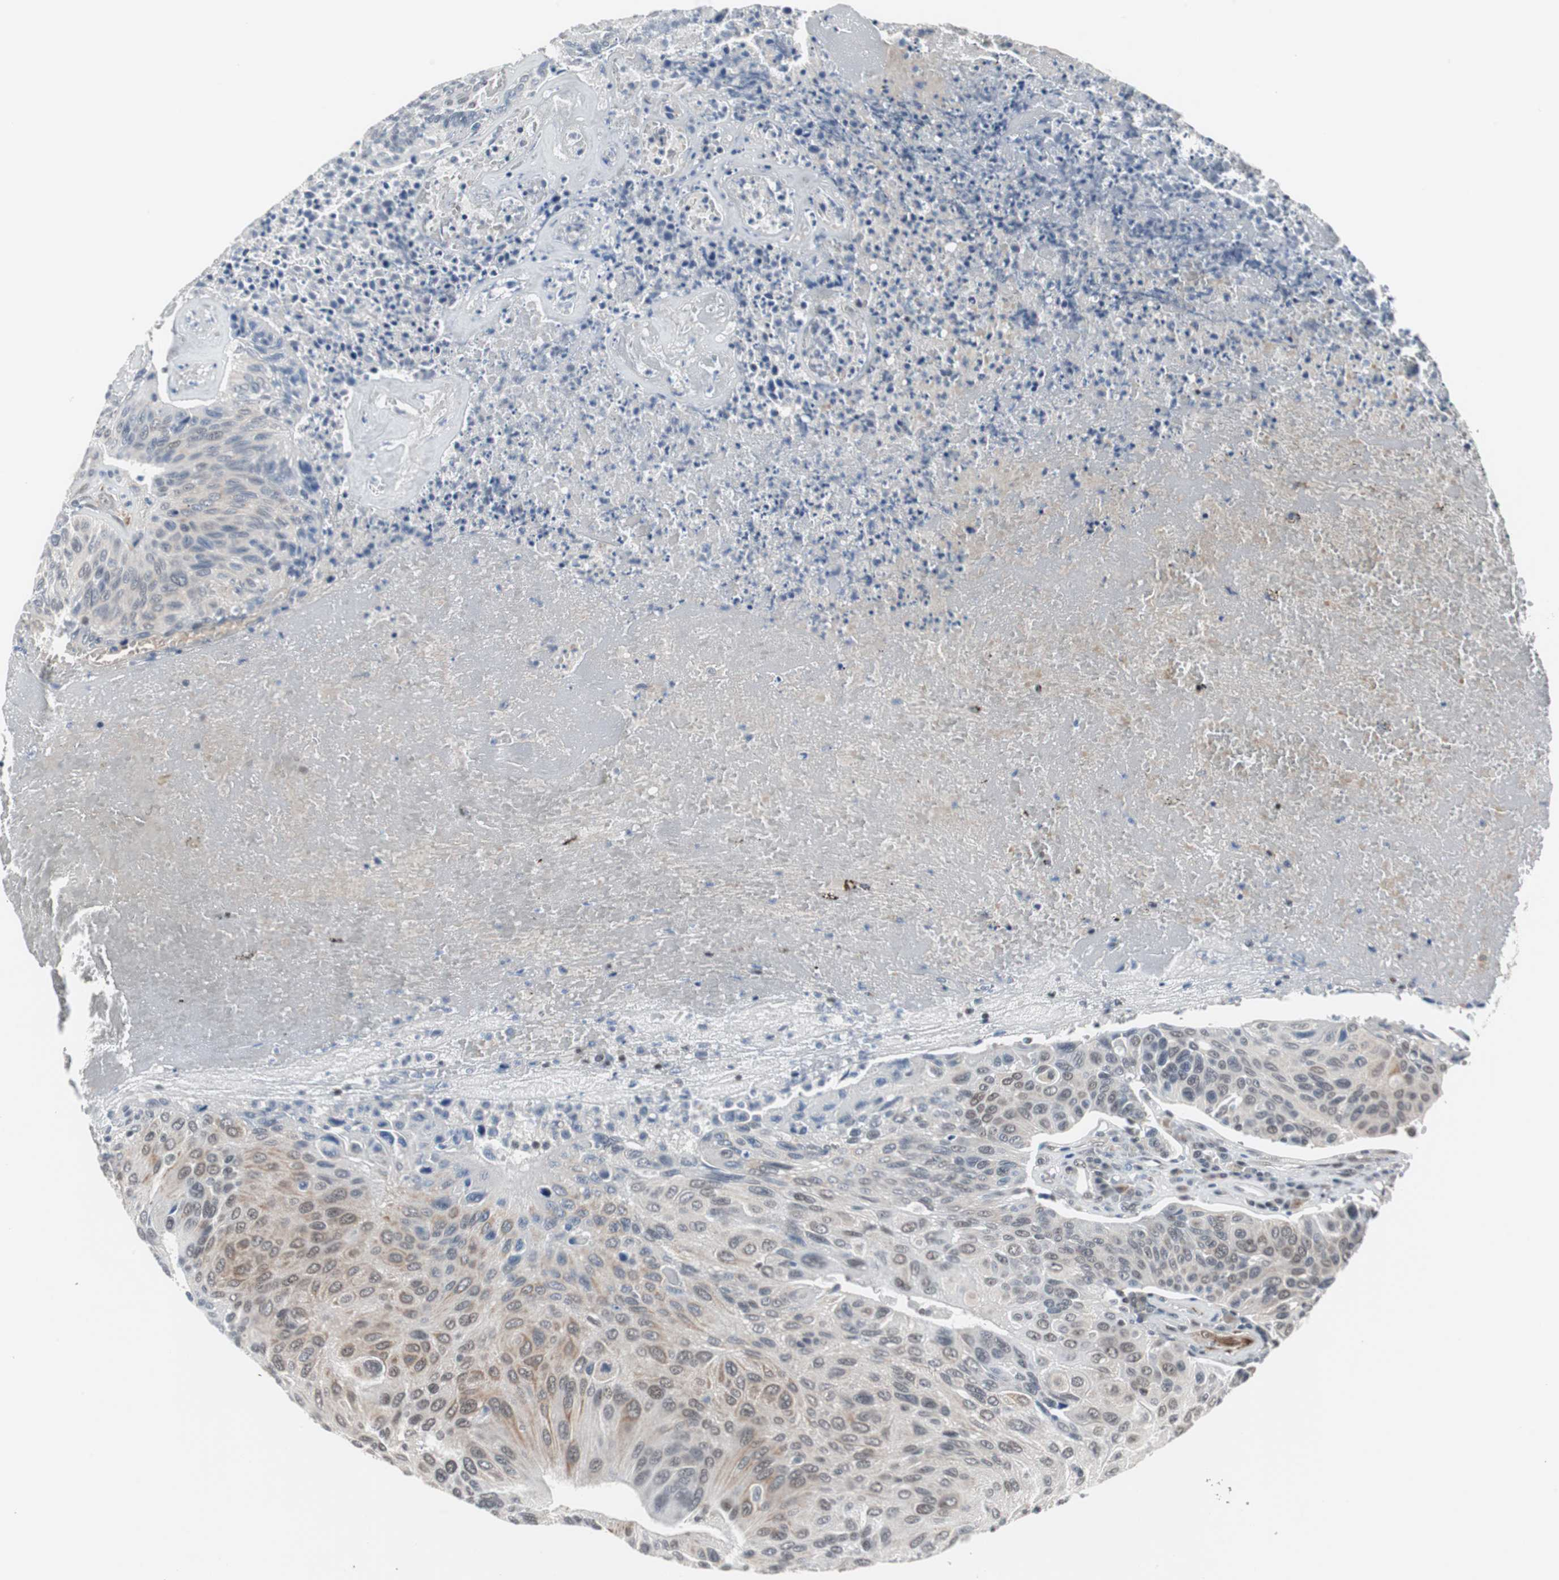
{"staining": {"intensity": "weak", "quantity": "25%-75%", "location": "cytoplasmic/membranous,nuclear"}, "tissue": "urothelial cancer", "cell_type": "Tumor cells", "image_type": "cancer", "snomed": [{"axis": "morphology", "description": "Urothelial carcinoma, High grade"}, {"axis": "topography", "description": "Urinary bladder"}], "caption": "Urothelial carcinoma (high-grade) stained with a protein marker displays weak staining in tumor cells.", "gene": "ZHX2", "patient": {"sex": "male", "age": 66}}